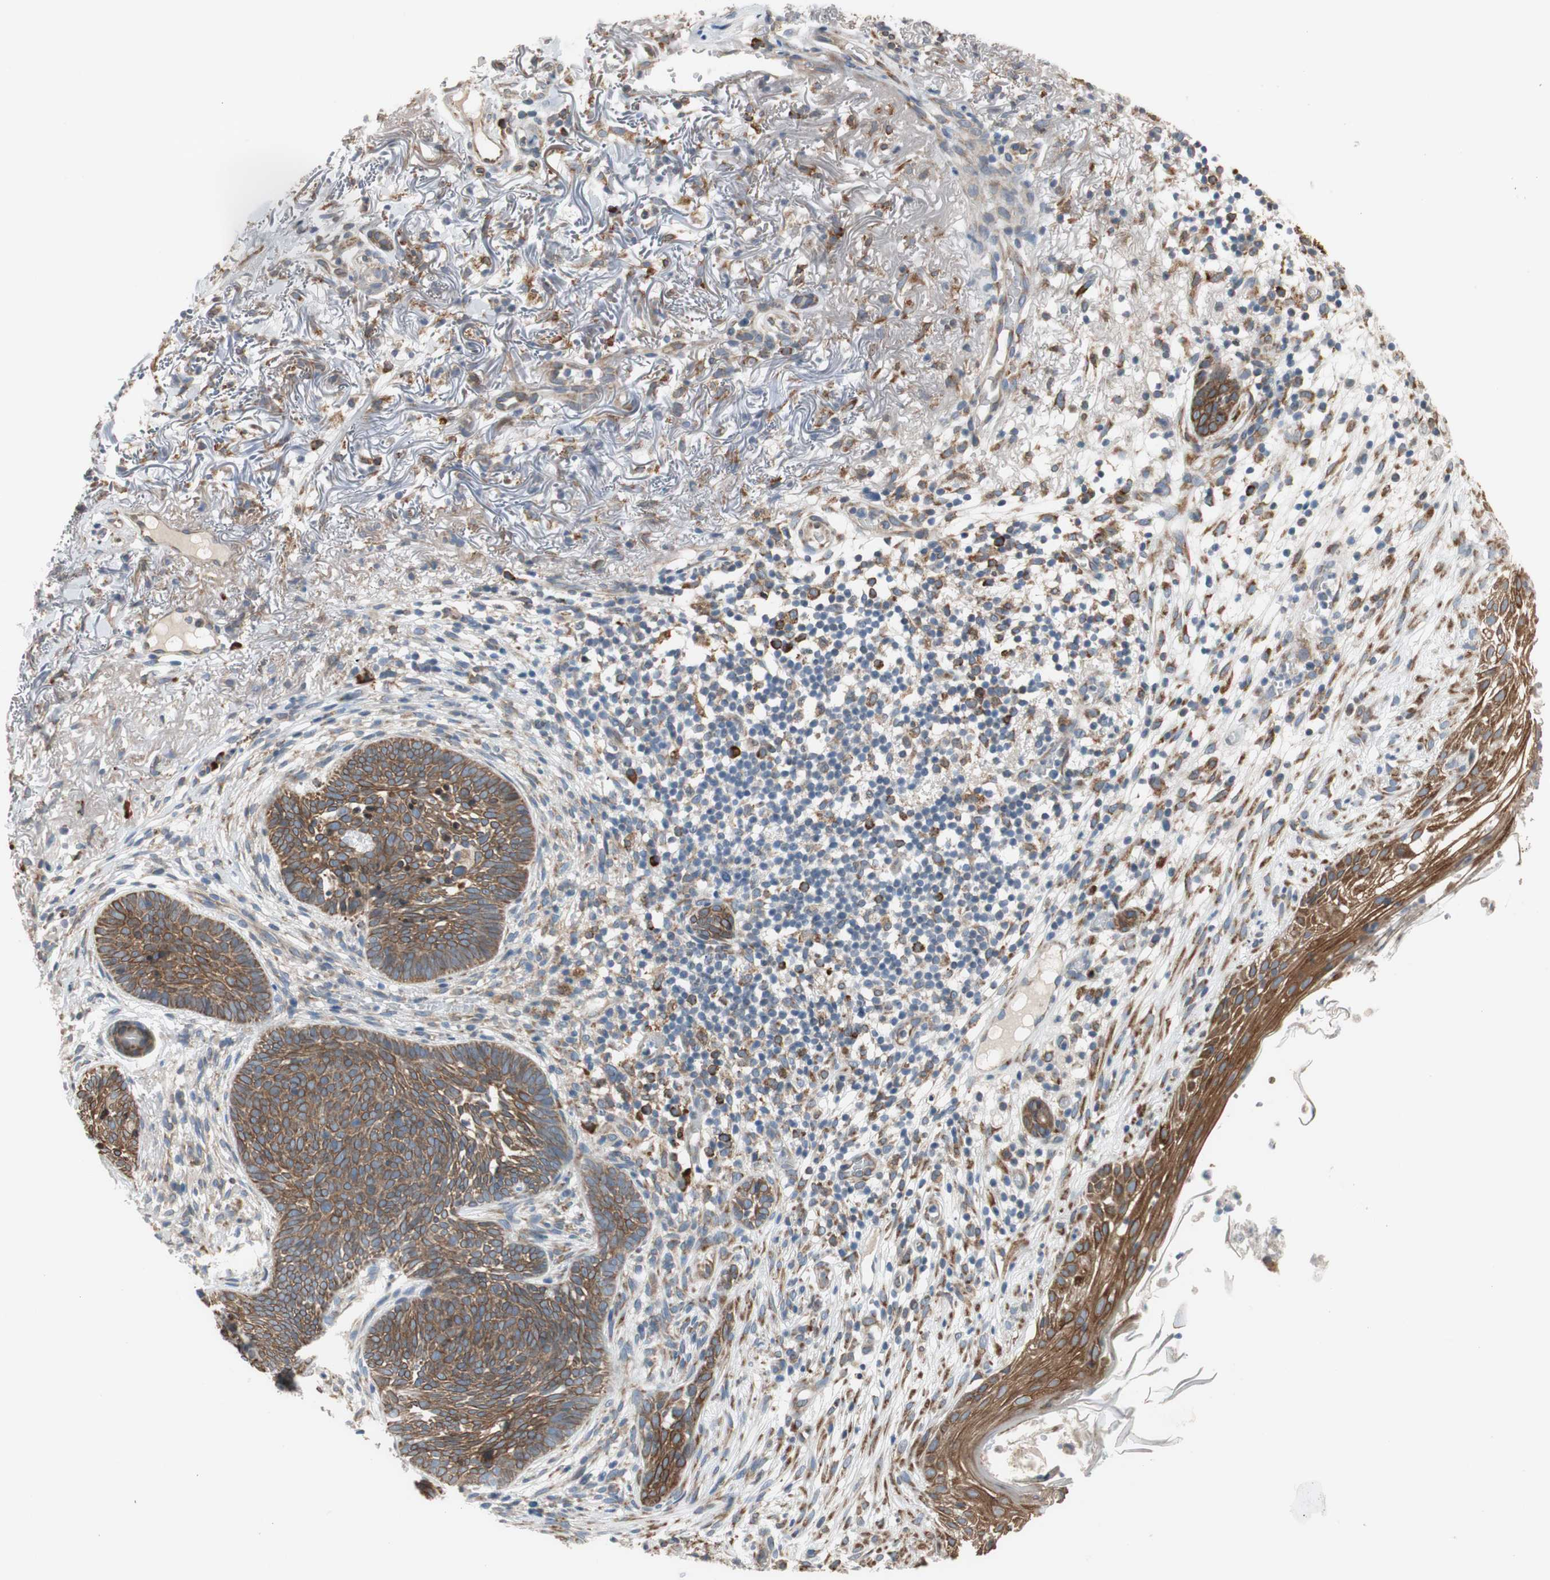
{"staining": {"intensity": "moderate", "quantity": ">75%", "location": "cytoplasmic/membranous"}, "tissue": "skin cancer", "cell_type": "Tumor cells", "image_type": "cancer", "snomed": [{"axis": "morphology", "description": "Basal cell carcinoma"}, {"axis": "topography", "description": "Skin"}], "caption": "Protein positivity by IHC shows moderate cytoplasmic/membranous positivity in about >75% of tumor cells in skin cancer (basal cell carcinoma).", "gene": "RPN2", "patient": {"sex": "female", "age": 70}}